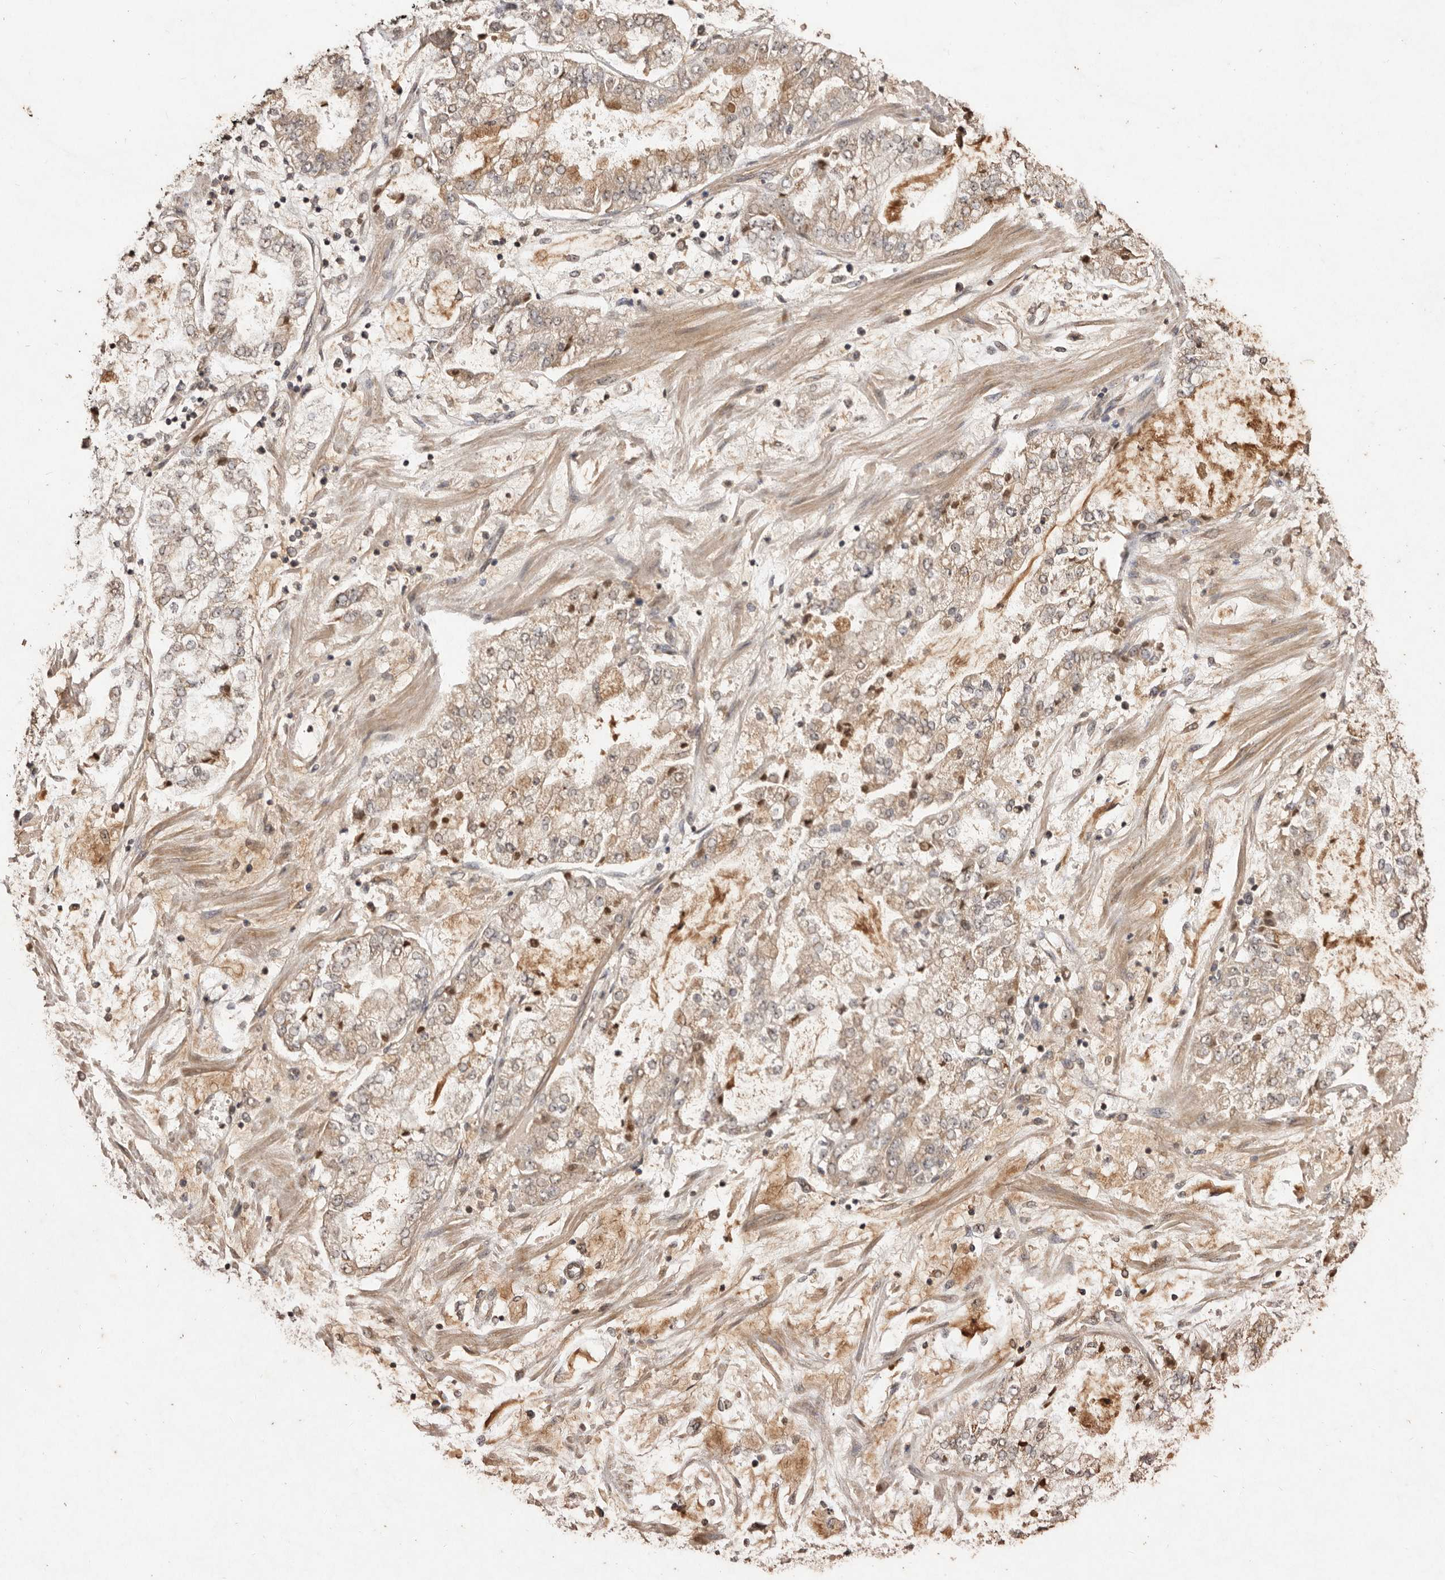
{"staining": {"intensity": "moderate", "quantity": ">75%", "location": "cytoplasmic/membranous"}, "tissue": "stomach cancer", "cell_type": "Tumor cells", "image_type": "cancer", "snomed": [{"axis": "morphology", "description": "Adenocarcinoma, NOS"}, {"axis": "topography", "description": "Stomach"}], "caption": "Moderate cytoplasmic/membranous protein staining is appreciated in approximately >75% of tumor cells in adenocarcinoma (stomach). Nuclei are stained in blue.", "gene": "NOTCH1", "patient": {"sex": "male", "age": 76}}